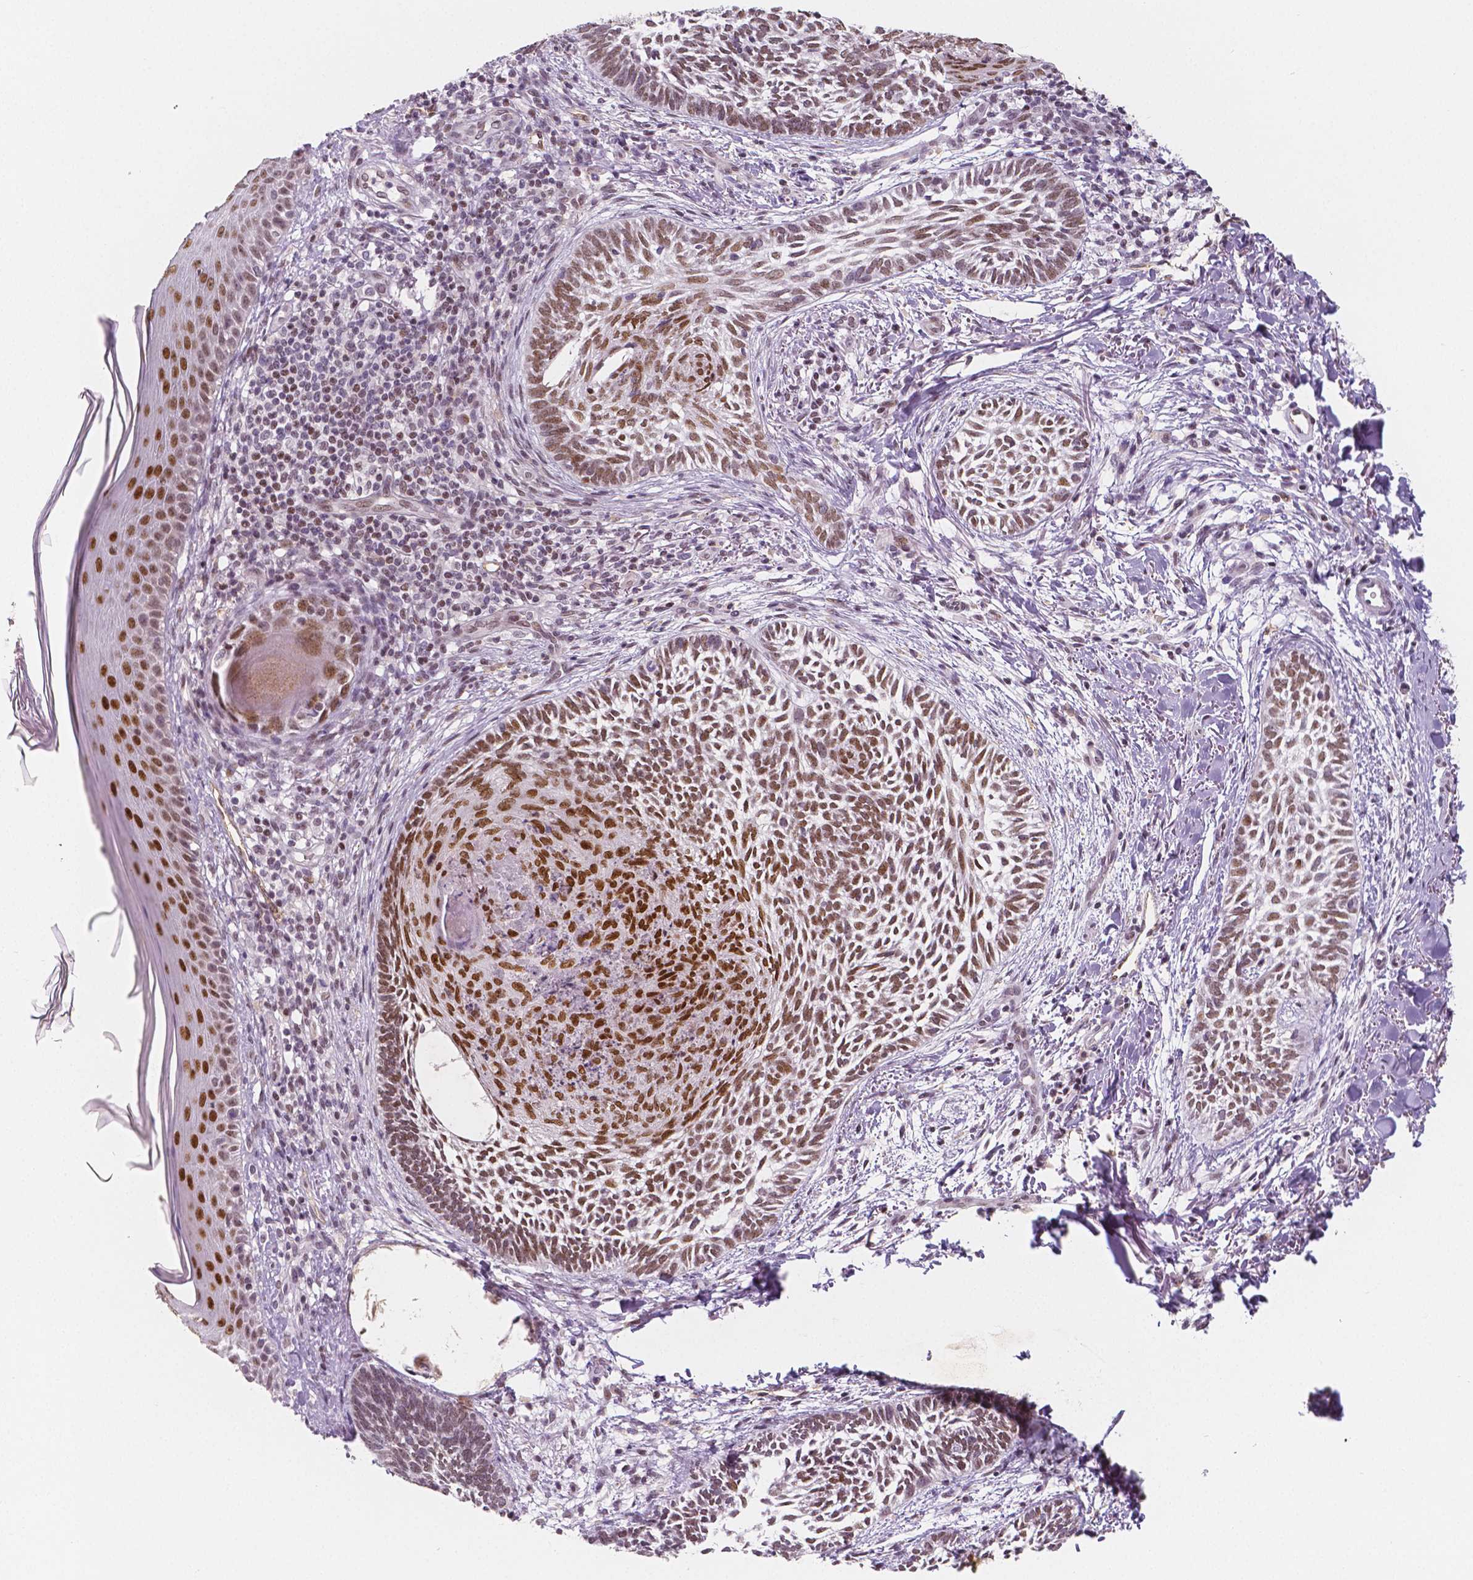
{"staining": {"intensity": "moderate", "quantity": ">75%", "location": "nuclear"}, "tissue": "skin cancer", "cell_type": "Tumor cells", "image_type": "cancer", "snomed": [{"axis": "morphology", "description": "Normal tissue, NOS"}, {"axis": "morphology", "description": "Basal cell carcinoma"}, {"axis": "topography", "description": "Skin"}], "caption": "The immunohistochemical stain highlights moderate nuclear expression in tumor cells of skin basal cell carcinoma tissue. The protein of interest is stained brown, and the nuclei are stained in blue (DAB (3,3'-diaminobenzidine) IHC with brightfield microscopy, high magnification).", "gene": "KDM5B", "patient": {"sex": "male", "age": 46}}